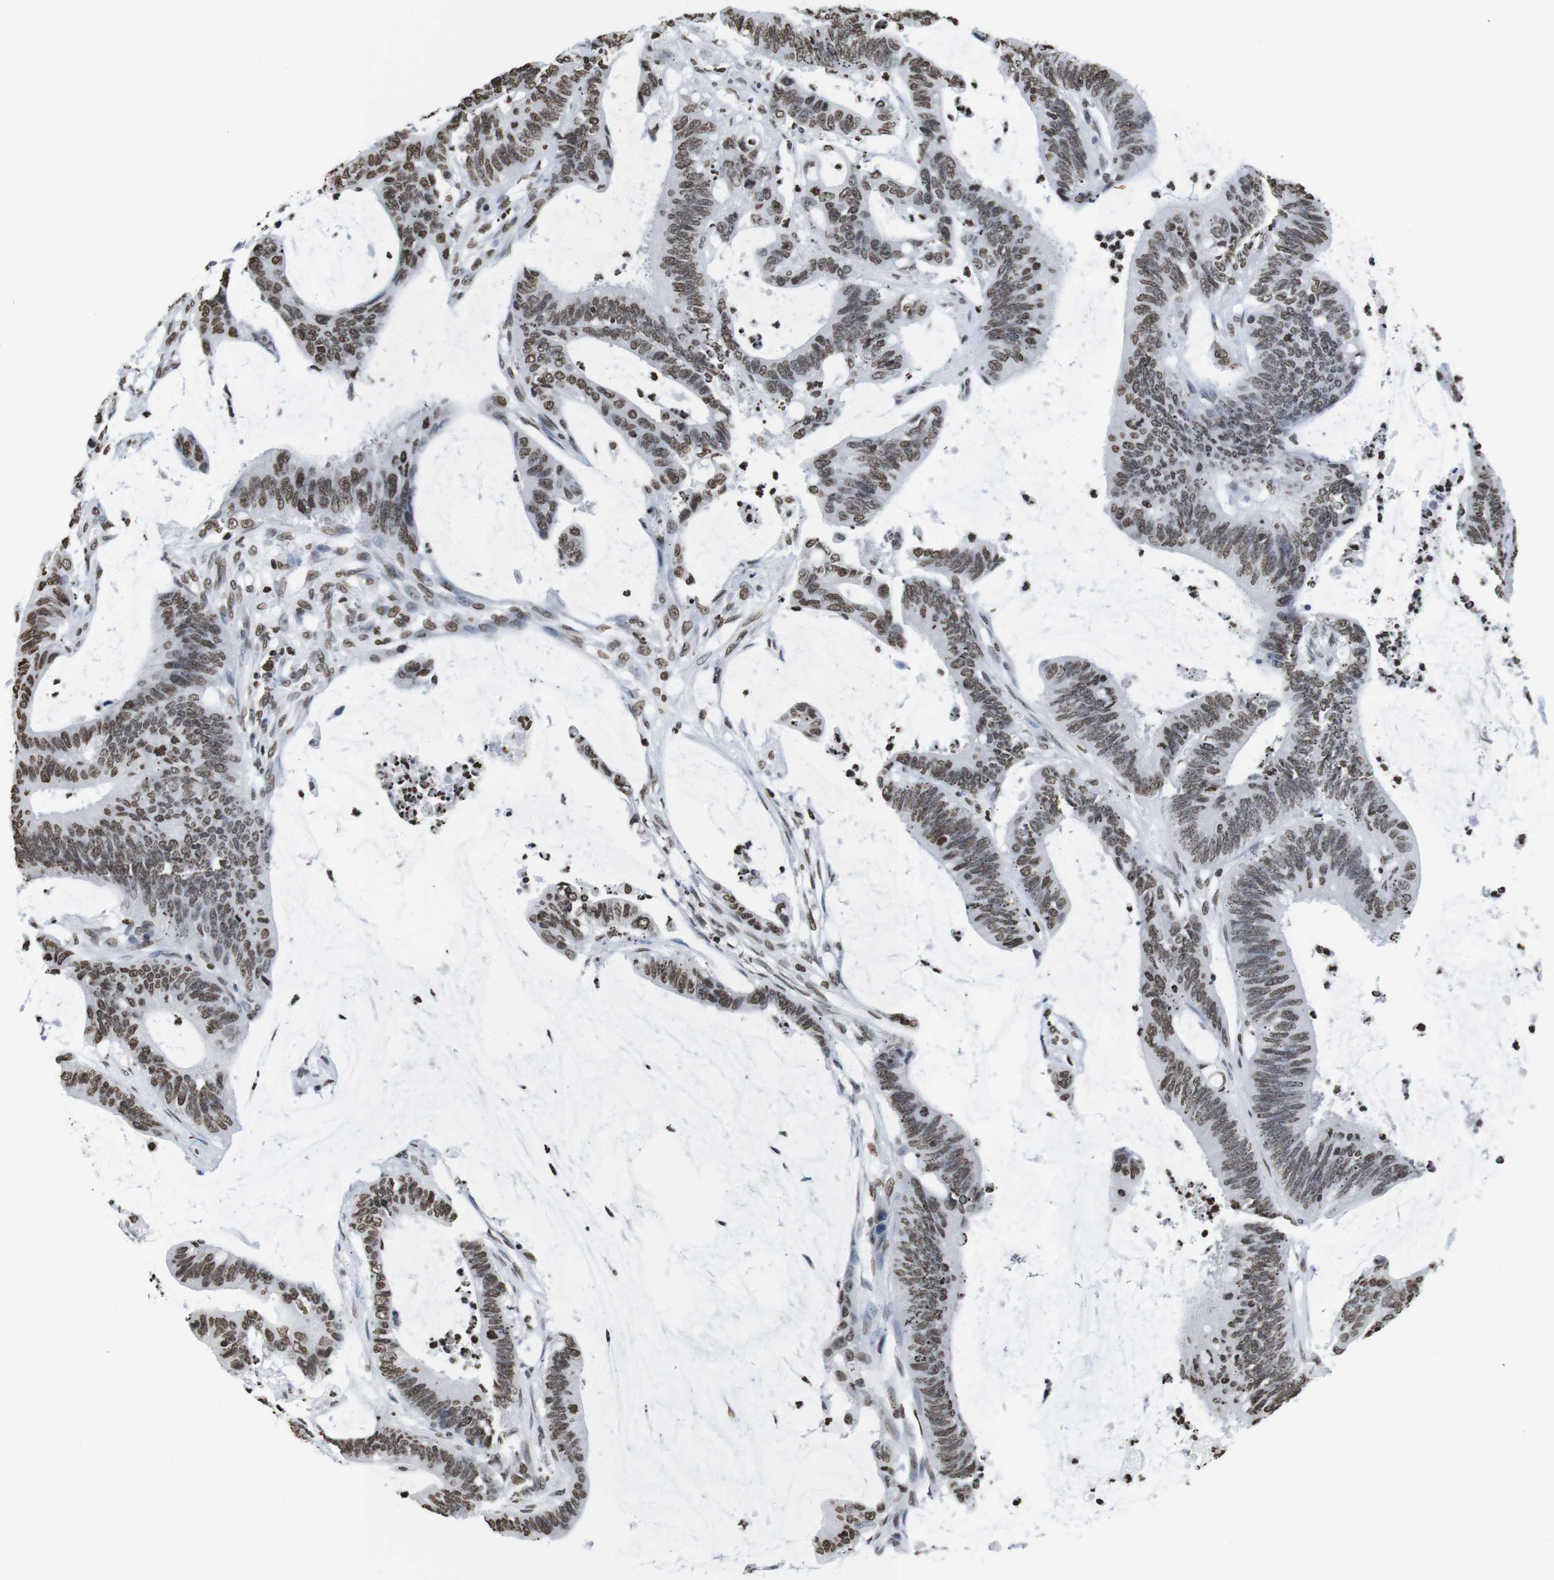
{"staining": {"intensity": "moderate", "quantity": ">75%", "location": "nuclear"}, "tissue": "colorectal cancer", "cell_type": "Tumor cells", "image_type": "cancer", "snomed": [{"axis": "morphology", "description": "Adenocarcinoma, NOS"}, {"axis": "topography", "description": "Rectum"}], "caption": "A medium amount of moderate nuclear positivity is present in about >75% of tumor cells in colorectal cancer (adenocarcinoma) tissue. The staining was performed using DAB (3,3'-diaminobenzidine) to visualize the protein expression in brown, while the nuclei were stained in blue with hematoxylin (Magnification: 20x).", "gene": "BSX", "patient": {"sex": "female", "age": 66}}